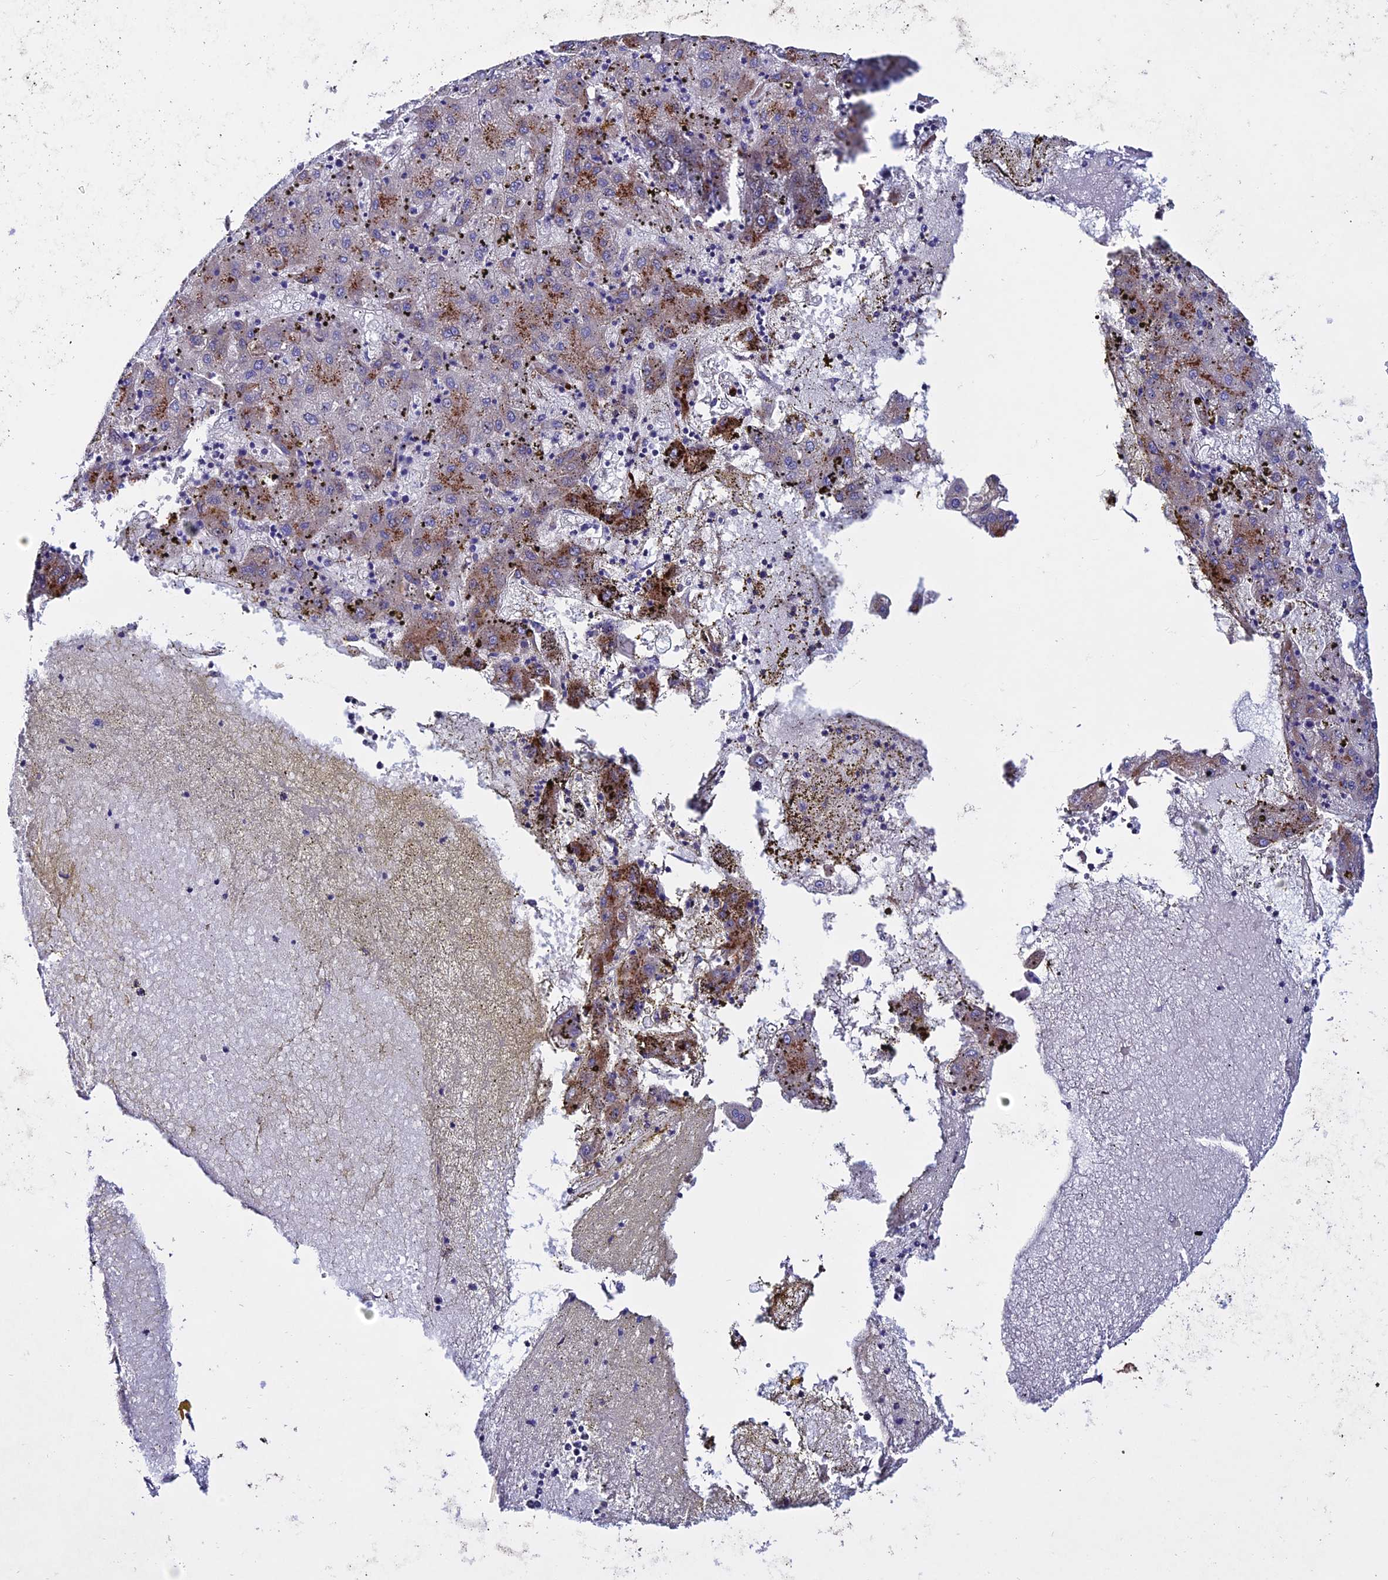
{"staining": {"intensity": "moderate", "quantity": "<25%", "location": "cytoplasmic/membranous"}, "tissue": "liver cancer", "cell_type": "Tumor cells", "image_type": "cancer", "snomed": [{"axis": "morphology", "description": "Carcinoma, Hepatocellular, NOS"}, {"axis": "topography", "description": "Liver"}], "caption": "High-magnification brightfield microscopy of hepatocellular carcinoma (liver) stained with DAB (brown) and counterstained with hematoxylin (blue). tumor cells exhibit moderate cytoplasmic/membranous expression is identified in approximately<25% of cells.", "gene": "OR51Q1", "patient": {"sex": "male", "age": 72}}